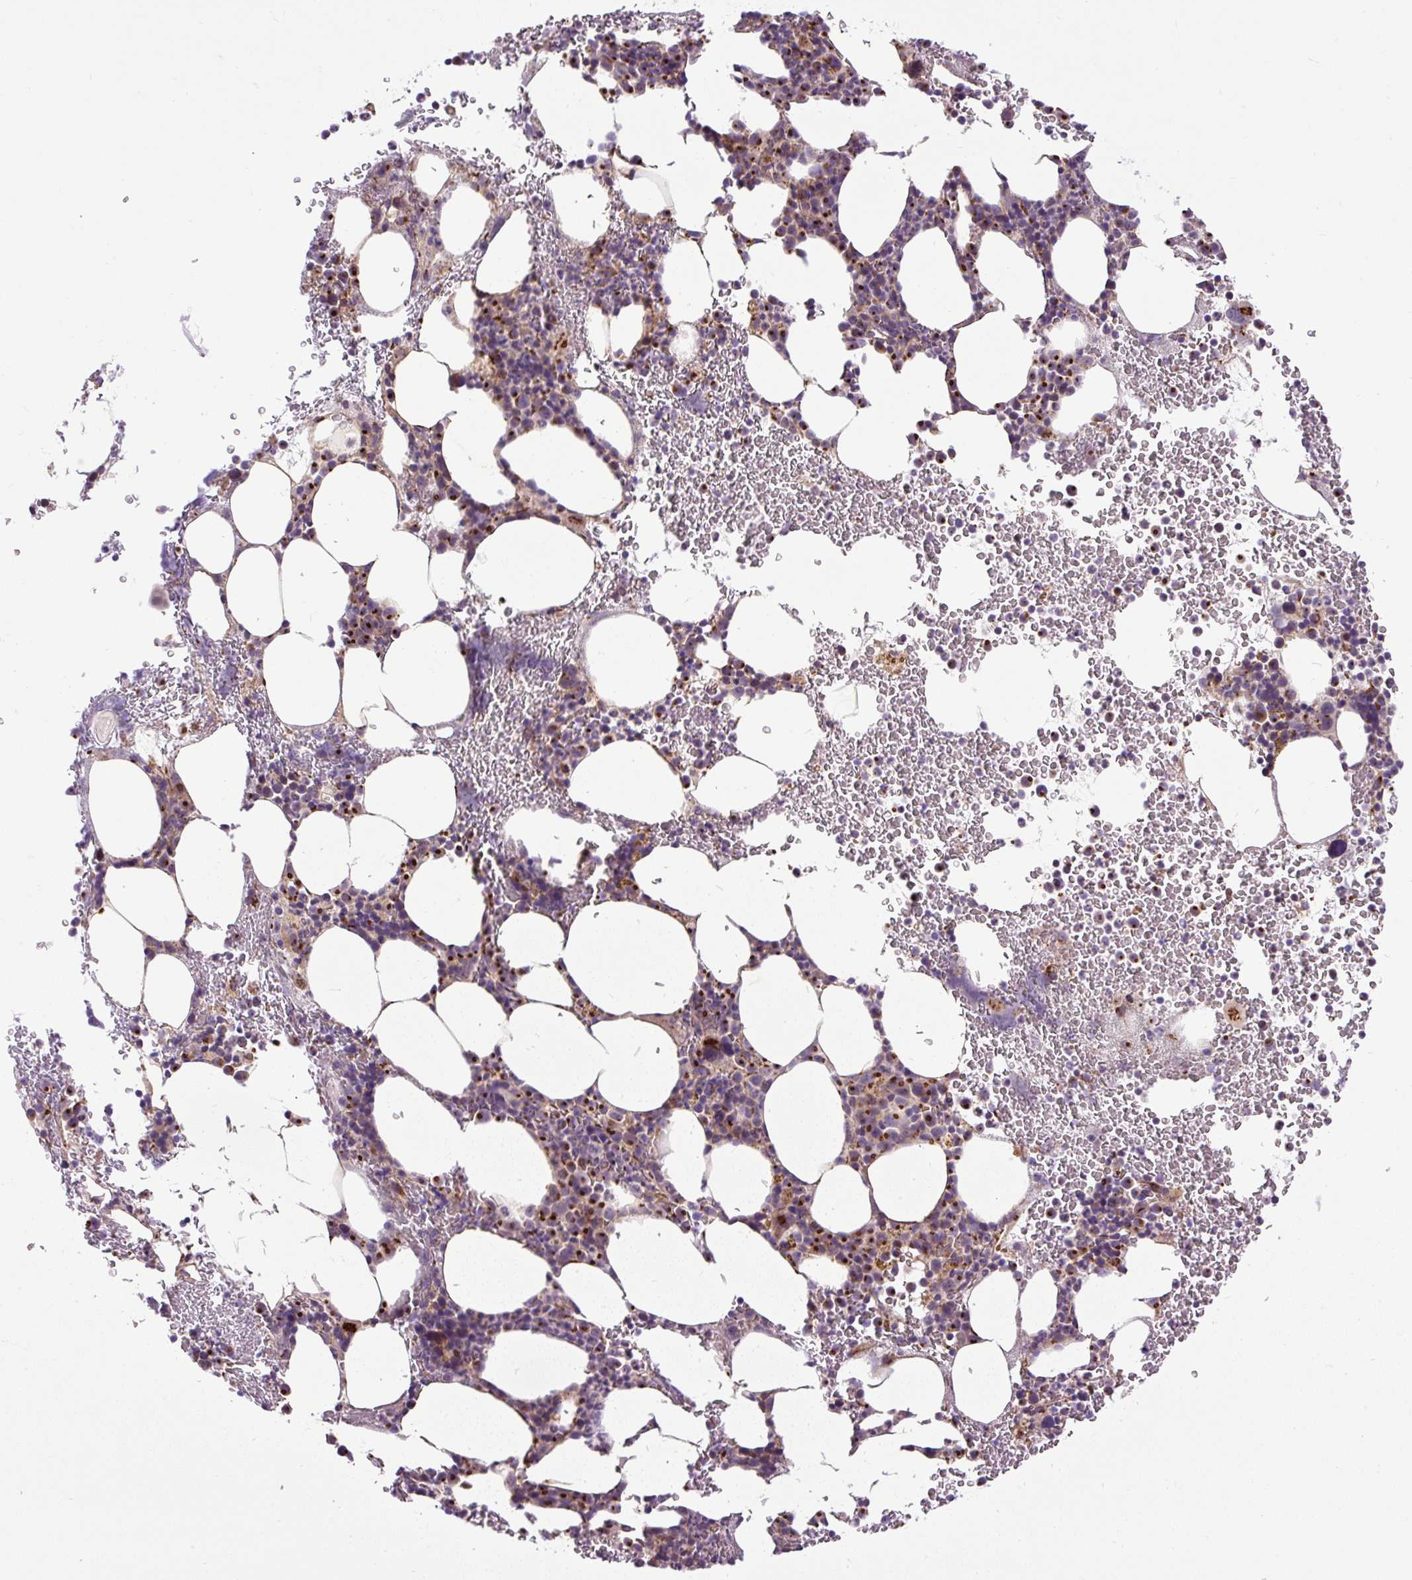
{"staining": {"intensity": "strong", "quantity": "25%-75%", "location": "cytoplasmic/membranous"}, "tissue": "bone marrow", "cell_type": "Hematopoietic cells", "image_type": "normal", "snomed": [{"axis": "morphology", "description": "Normal tissue, NOS"}, {"axis": "topography", "description": "Bone marrow"}], "caption": "A brown stain shows strong cytoplasmic/membranous staining of a protein in hematopoietic cells of benign bone marrow. Nuclei are stained in blue.", "gene": "MSMP", "patient": {"sex": "male", "age": 62}}